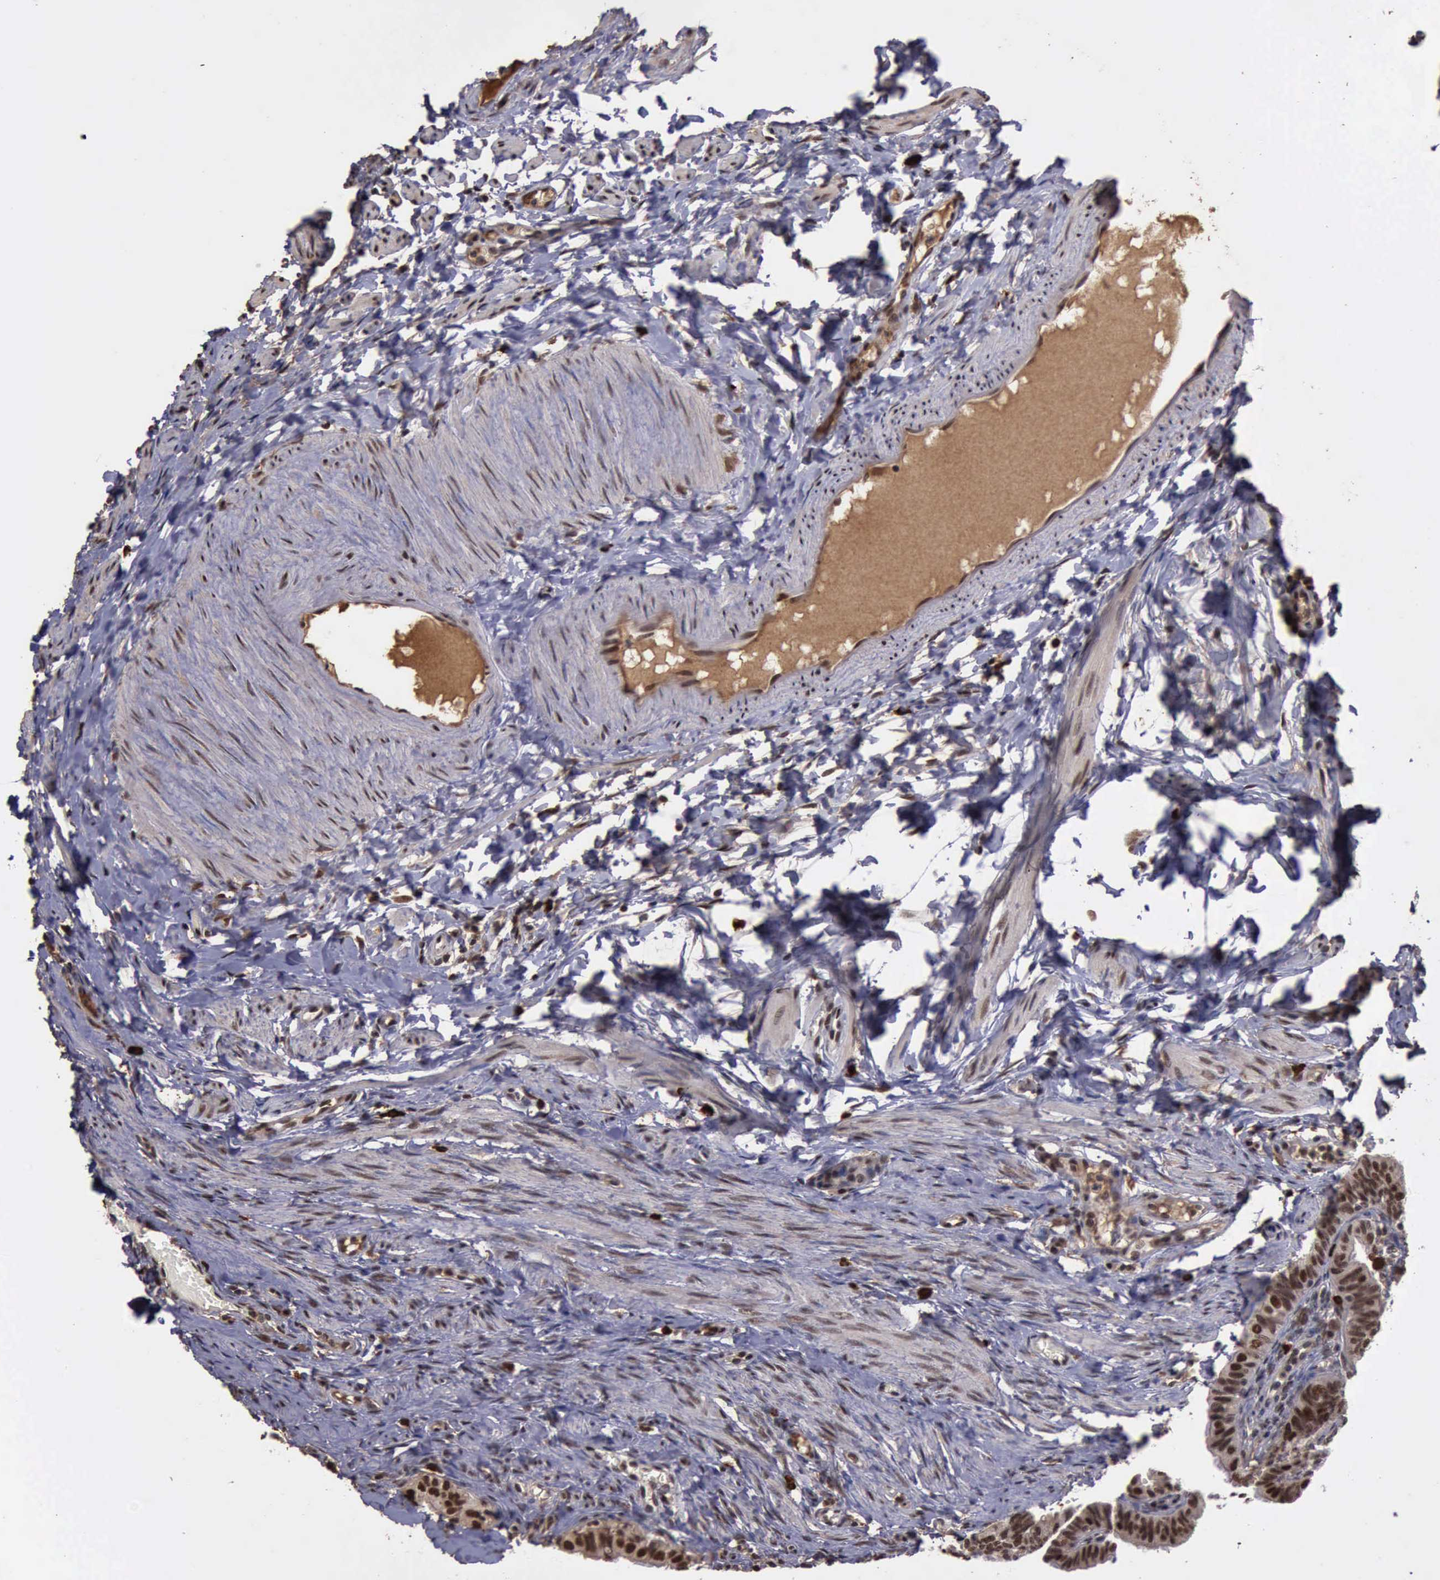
{"staining": {"intensity": "strong", "quantity": ">75%", "location": "cytoplasmic/membranous,nuclear"}, "tissue": "fallopian tube", "cell_type": "Glandular cells", "image_type": "normal", "snomed": [{"axis": "morphology", "description": "Normal tissue, NOS"}, {"axis": "topography", "description": "Fallopian tube"}, {"axis": "topography", "description": "Ovary"}], "caption": "Fallopian tube stained with DAB (3,3'-diaminobenzidine) immunohistochemistry (IHC) shows high levels of strong cytoplasmic/membranous,nuclear positivity in approximately >75% of glandular cells.", "gene": "TRMT2A", "patient": {"sex": "female", "age": 51}}